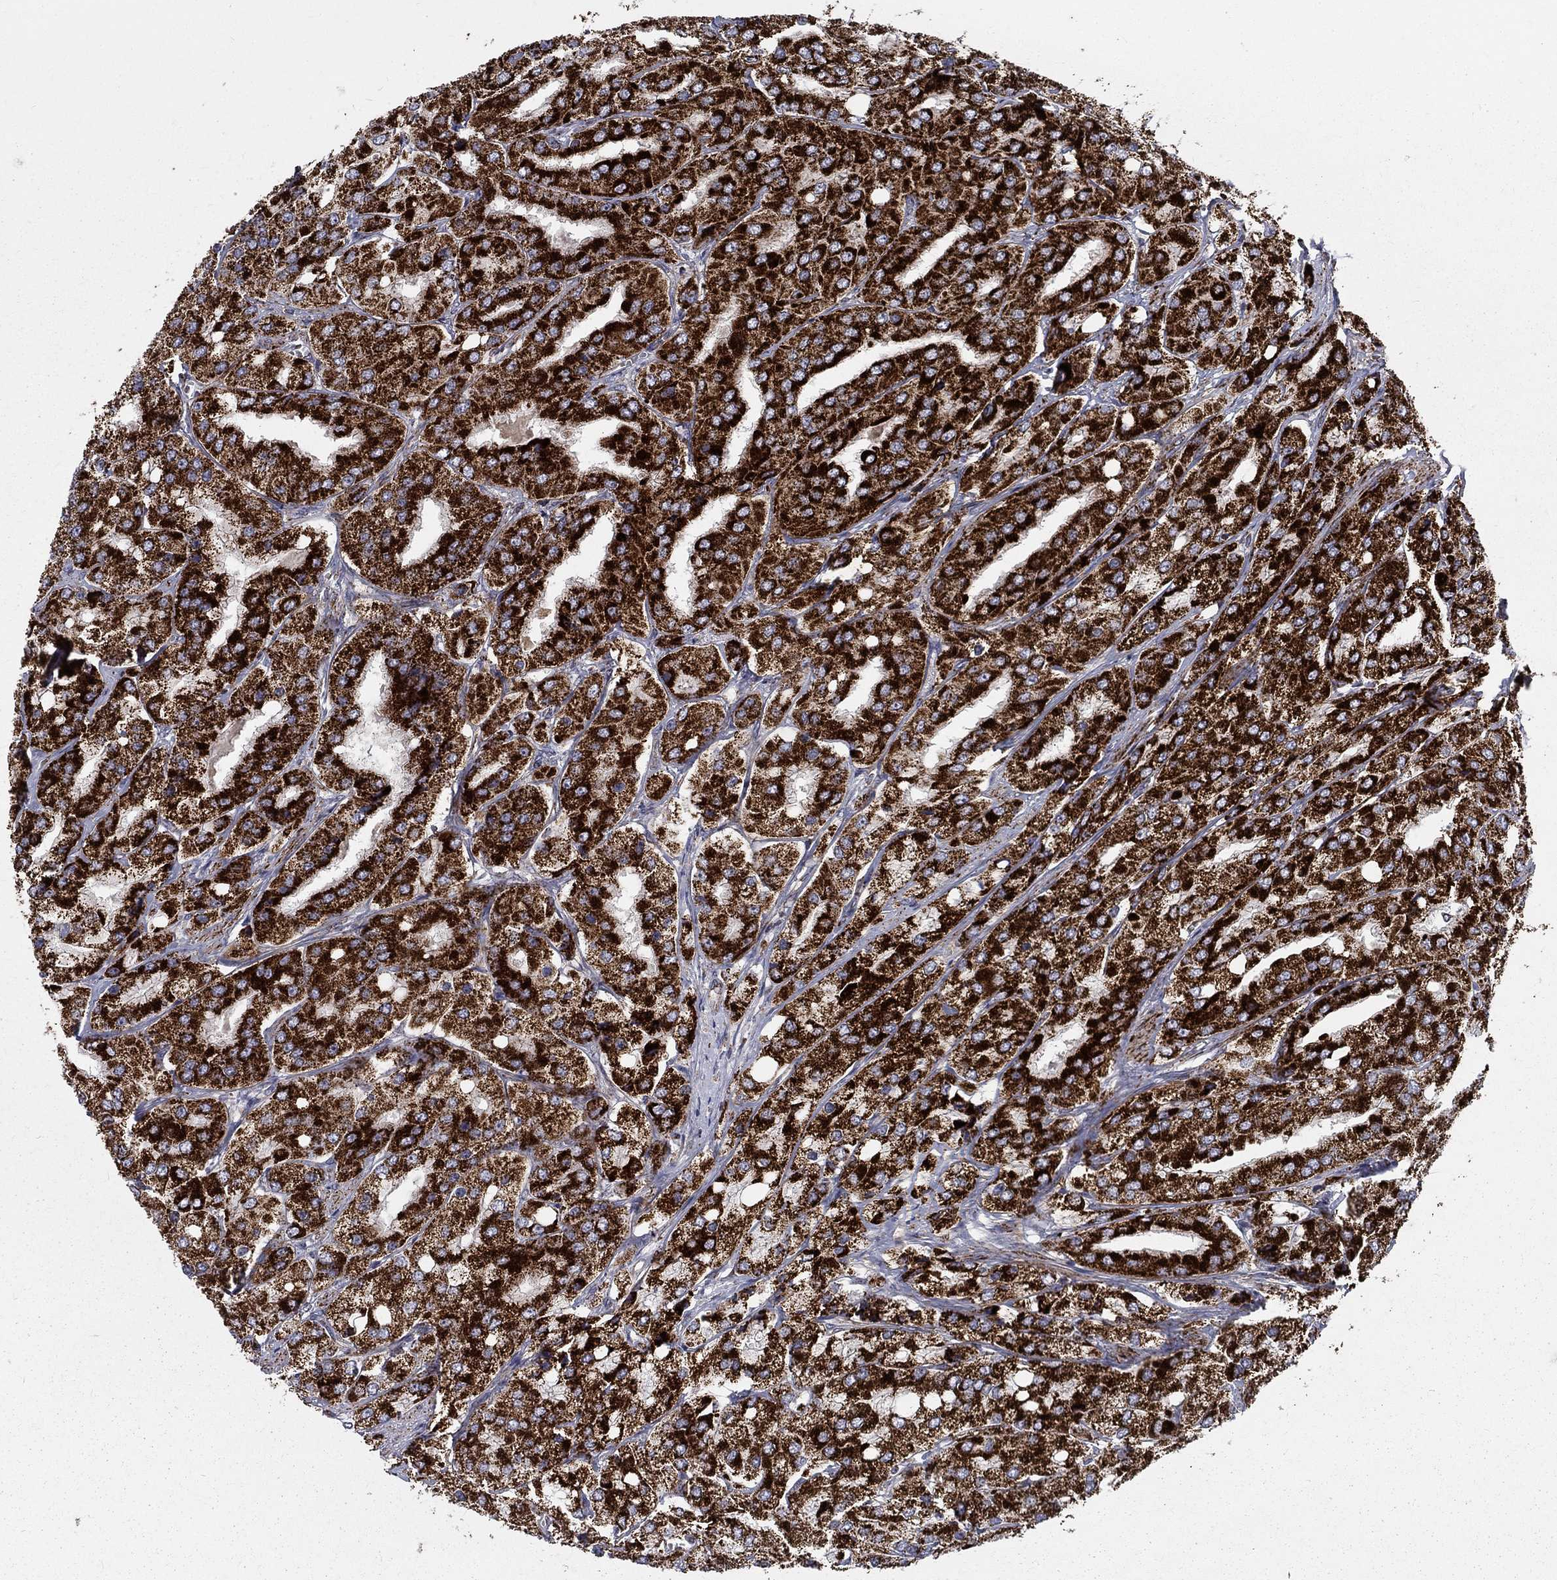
{"staining": {"intensity": "strong", "quantity": ">75%", "location": "cytoplasmic/membranous"}, "tissue": "prostate cancer", "cell_type": "Tumor cells", "image_type": "cancer", "snomed": [{"axis": "morphology", "description": "Adenocarcinoma, Low grade"}, {"axis": "topography", "description": "Prostate"}], "caption": "High-magnification brightfield microscopy of prostate low-grade adenocarcinoma stained with DAB (brown) and counterstained with hematoxylin (blue). tumor cells exhibit strong cytoplasmic/membranous expression is appreciated in approximately>75% of cells.", "gene": "ALDH1B1", "patient": {"sex": "male", "age": 69}}